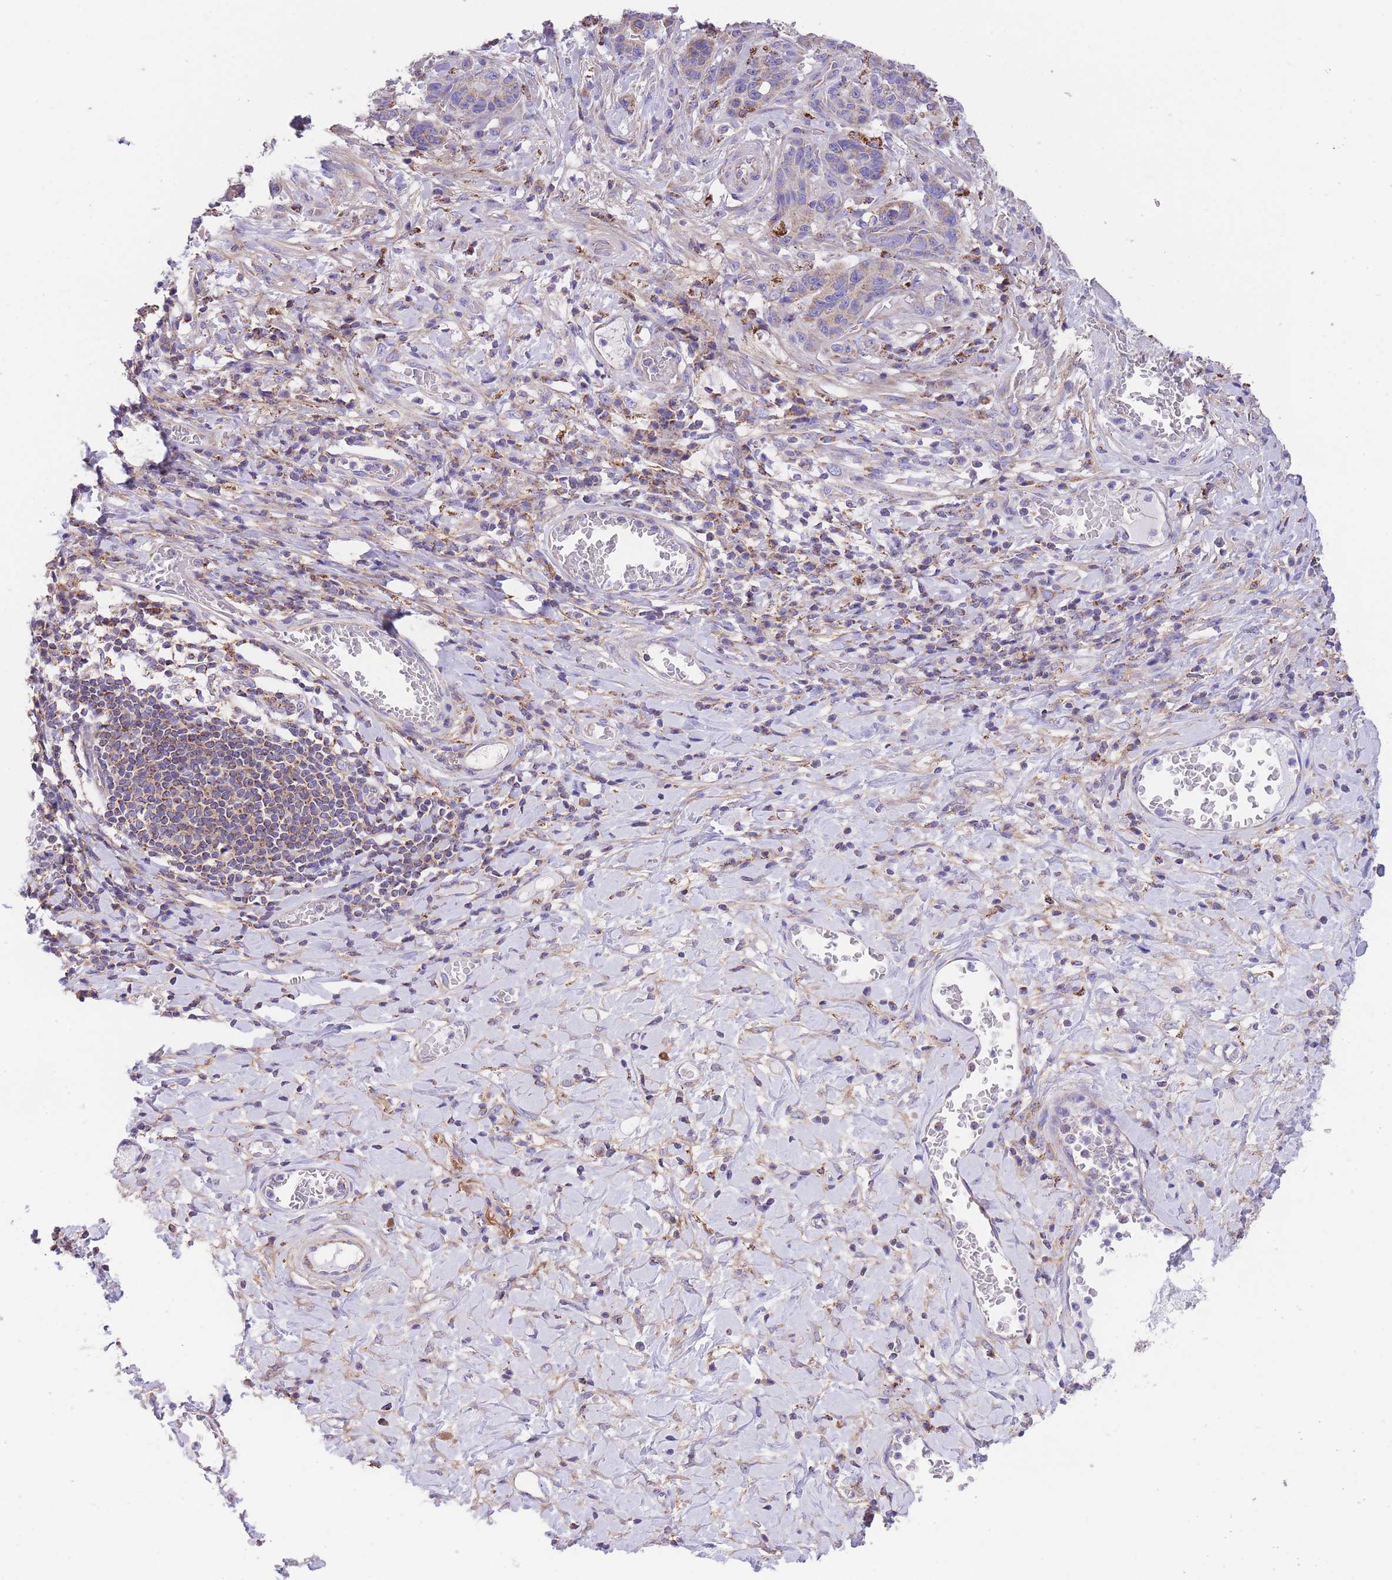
{"staining": {"intensity": "negative", "quantity": "none", "location": "none"}, "tissue": "stomach cancer", "cell_type": "Tumor cells", "image_type": "cancer", "snomed": [{"axis": "morphology", "description": "Normal tissue, NOS"}, {"axis": "morphology", "description": "Adenocarcinoma, NOS"}, {"axis": "topography", "description": "Stomach"}], "caption": "High power microscopy histopathology image of an immunohistochemistry (IHC) histopathology image of adenocarcinoma (stomach), revealing no significant expression in tumor cells.", "gene": "ST3GAL3", "patient": {"sex": "female", "age": 64}}